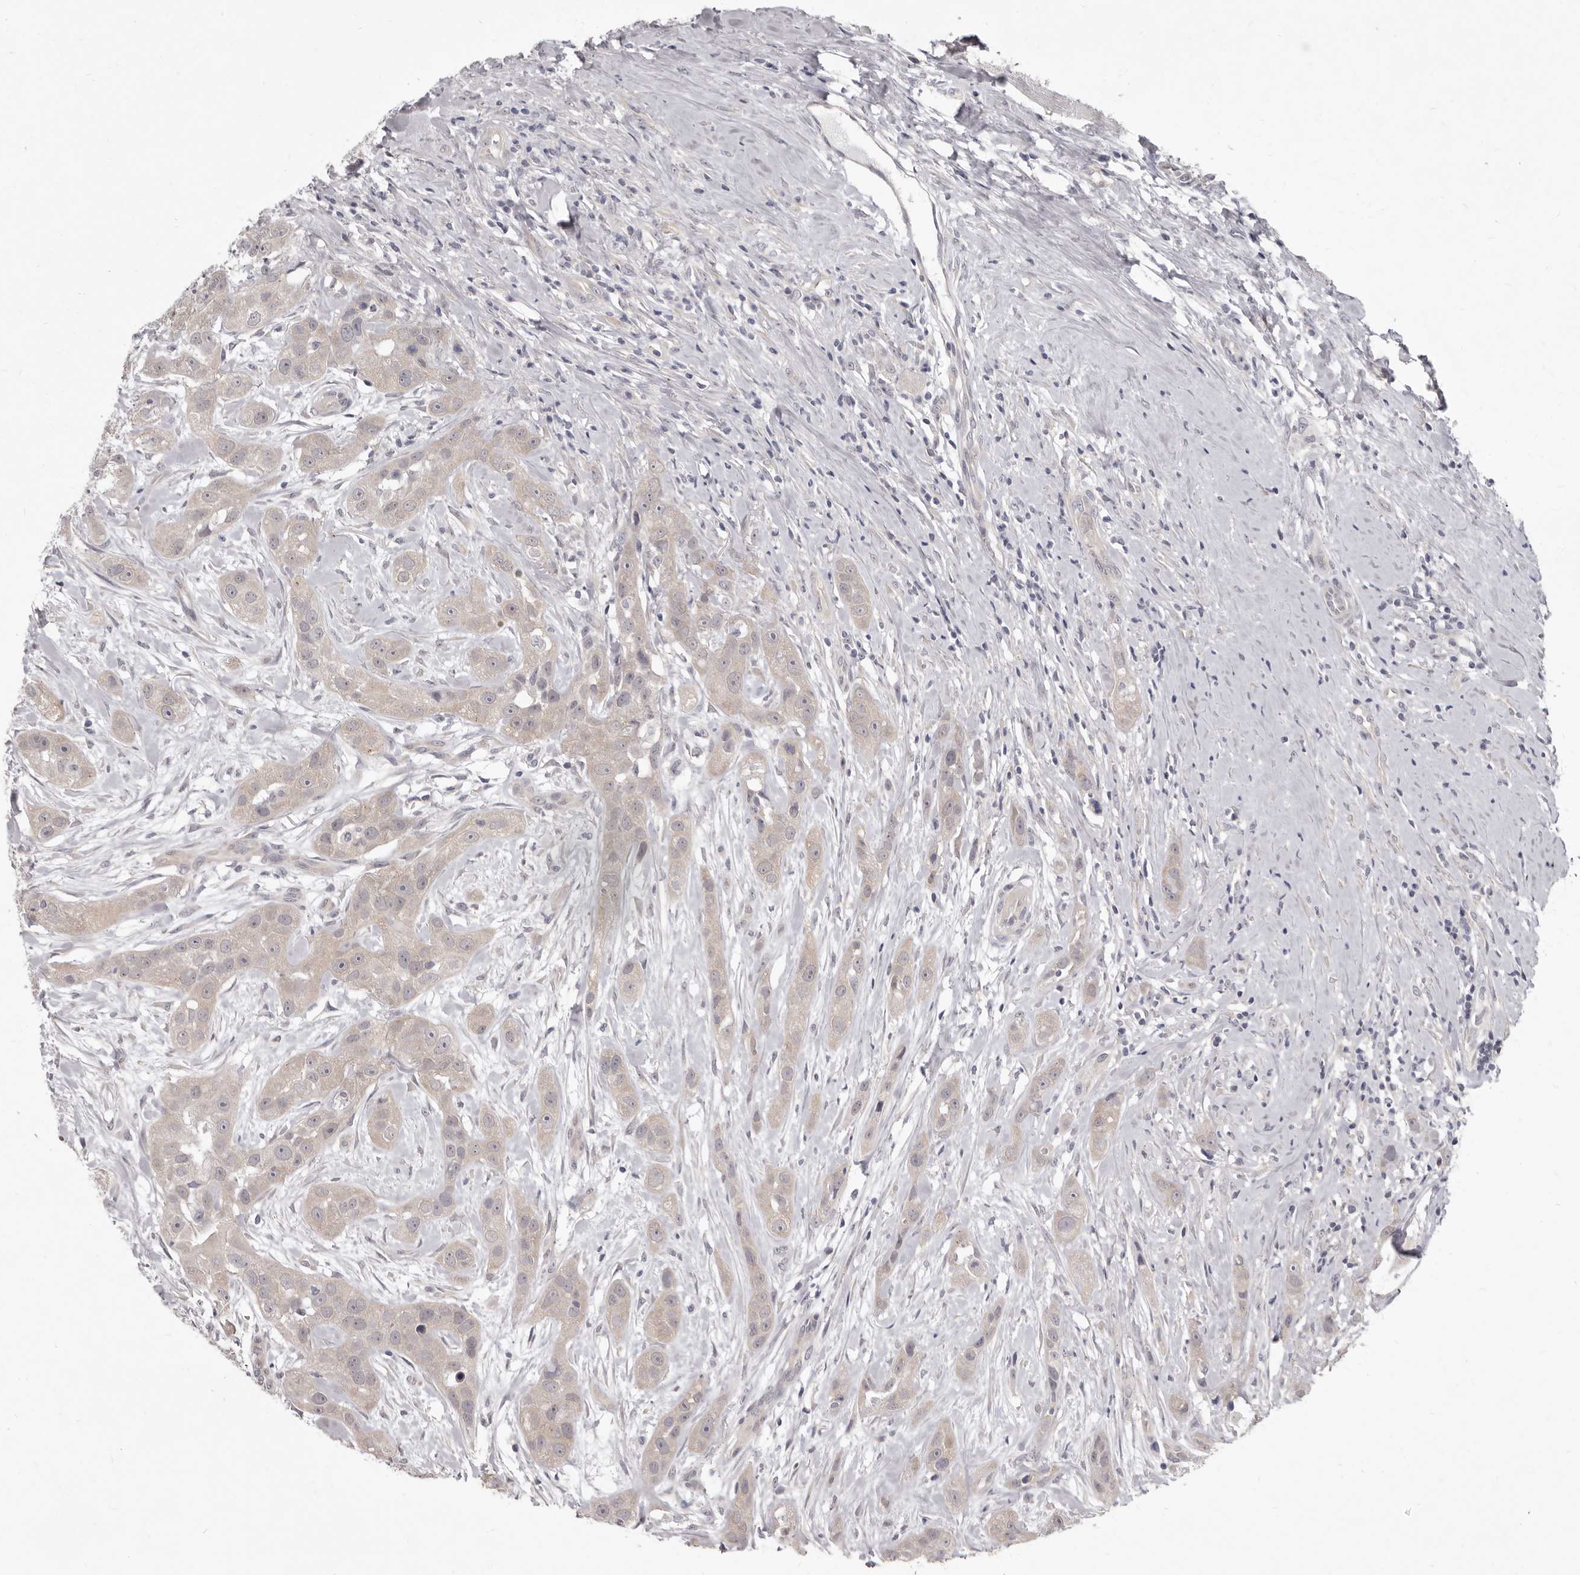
{"staining": {"intensity": "weak", "quantity": "25%-75%", "location": "cytoplasmic/membranous"}, "tissue": "head and neck cancer", "cell_type": "Tumor cells", "image_type": "cancer", "snomed": [{"axis": "morphology", "description": "Normal tissue, NOS"}, {"axis": "morphology", "description": "Squamous cell carcinoma, NOS"}, {"axis": "topography", "description": "Skeletal muscle"}, {"axis": "topography", "description": "Head-Neck"}], "caption": "Protein expression analysis of human head and neck squamous cell carcinoma reveals weak cytoplasmic/membranous expression in approximately 25%-75% of tumor cells. (DAB (3,3'-diaminobenzidine) IHC with brightfield microscopy, high magnification).", "gene": "GSK3B", "patient": {"sex": "male", "age": 51}}